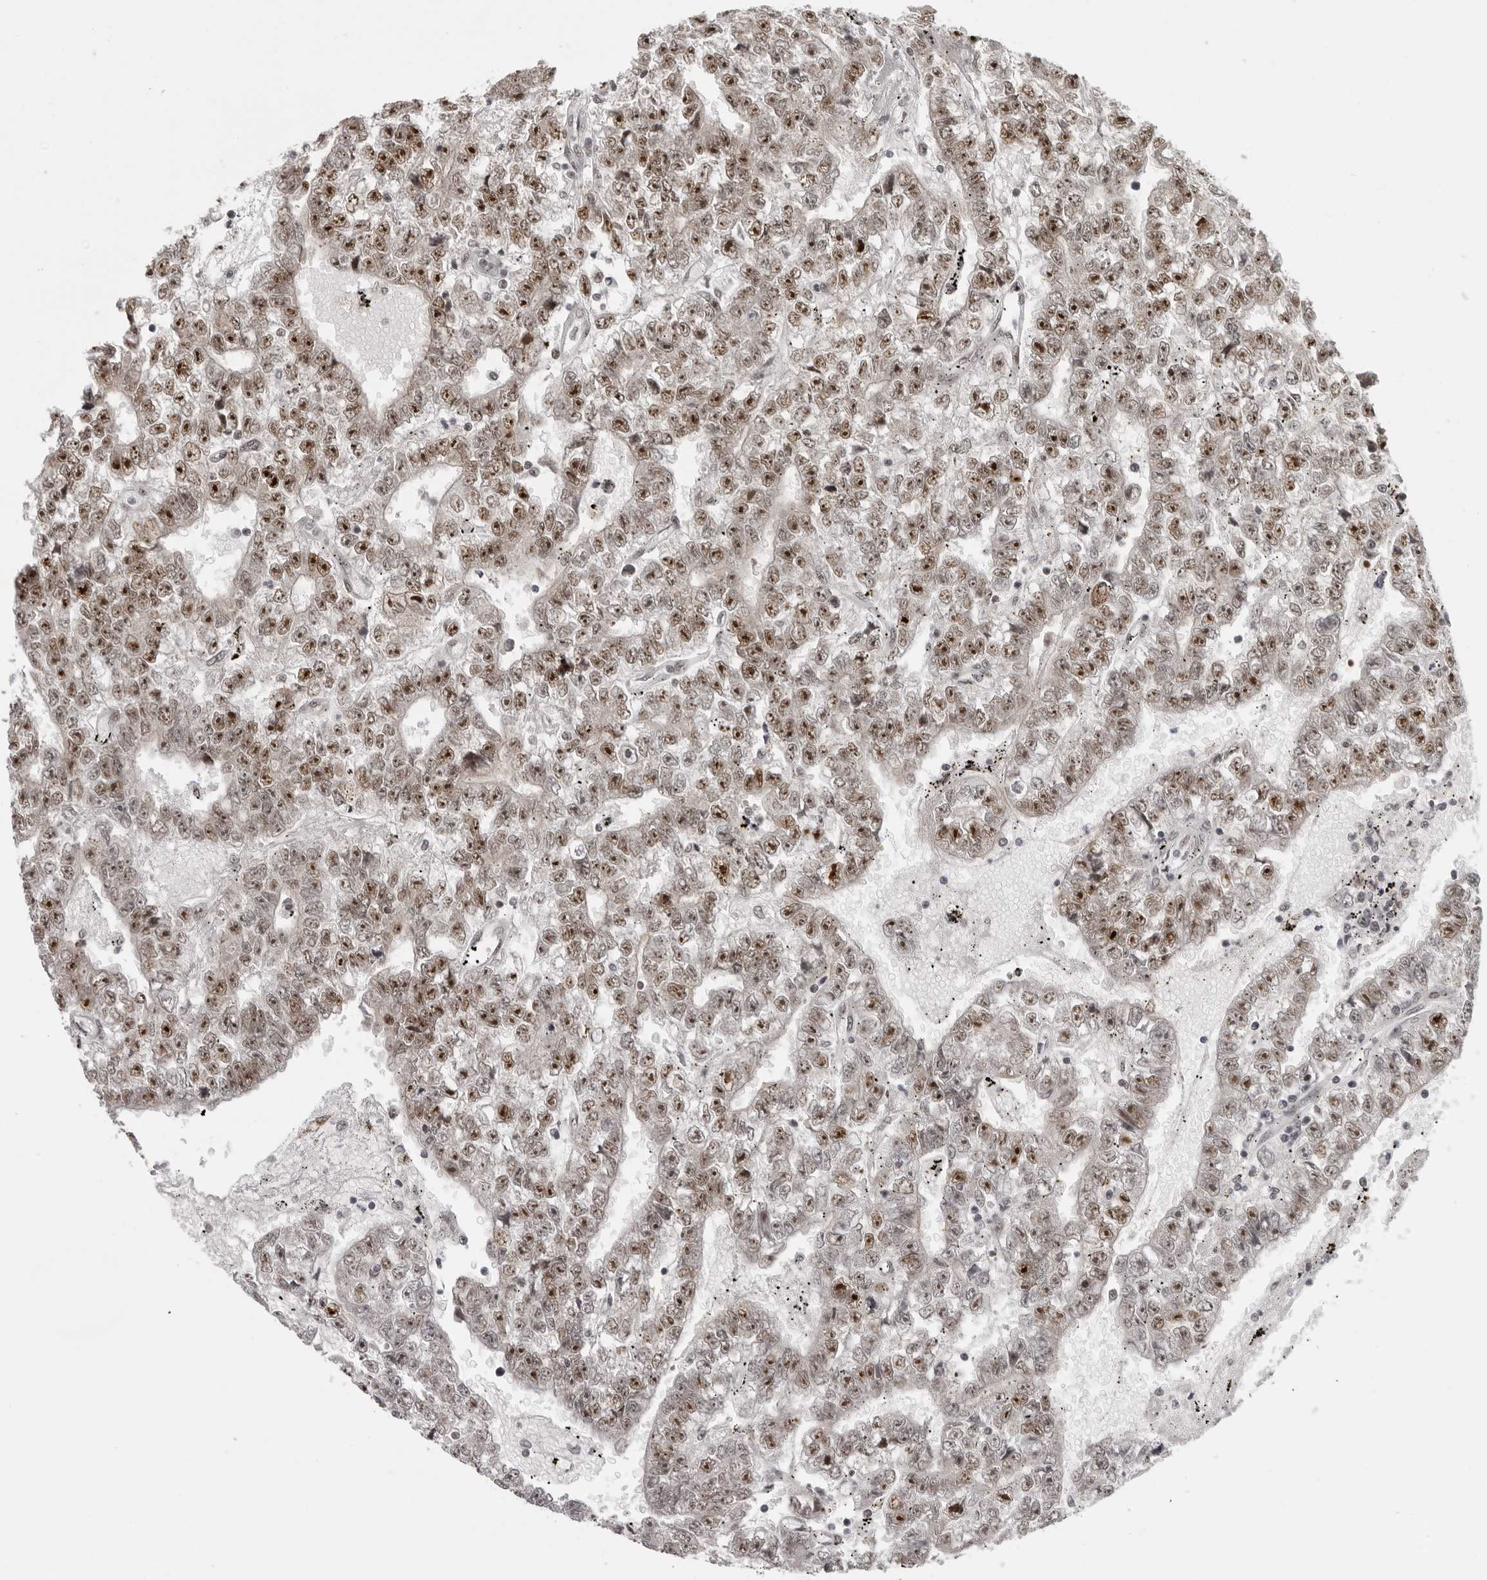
{"staining": {"intensity": "moderate", "quantity": ">75%", "location": "nuclear"}, "tissue": "testis cancer", "cell_type": "Tumor cells", "image_type": "cancer", "snomed": [{"axis": "morphology", "description": "Carcinoma, Embryonal, NOS"}, {"axis": "topography", "description": "Testis"}], "caption": "A medium amount of moderate nuclear staining is present in approximately >75% of tumor cells in embryonal carcinoma (testis) tissue.", "gene": "HEXIM2", "patient": {"sex": "male", "age": 25}}